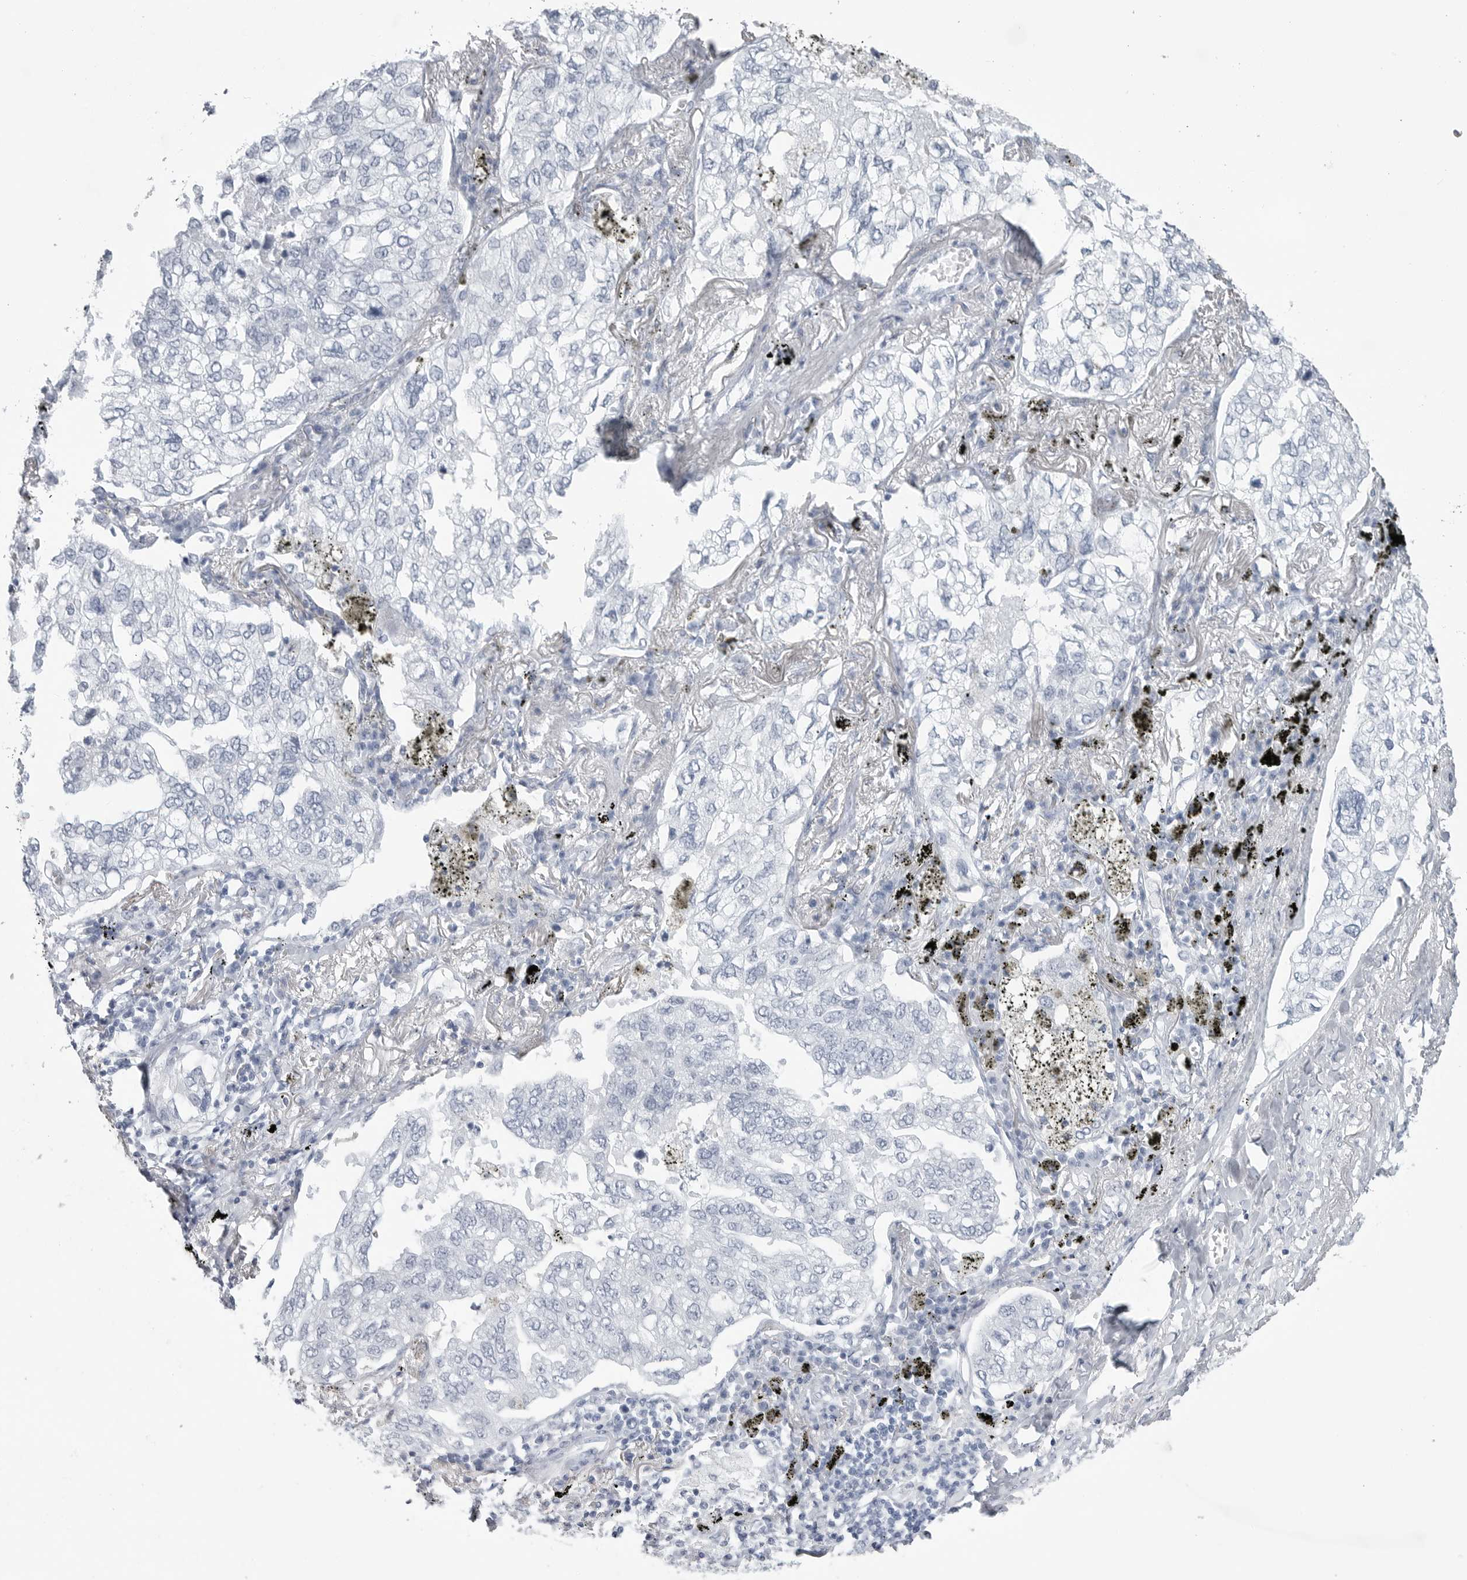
{"staining": {"intensity": "negative", "quantity": "none", "location": "none"}, "tissue": "lung cancer", "cell_type": "Tumor cells", "image_type": "cancer", "snomed": [{"axis": "morphology", "description": "Adenocarcinoma, NOS"}, {"axis": "topography", "description": "Lung"}], "caption": "Immunohistochemical staining of lung cancer (adenocarcinoma) reveals no significant expression in tumor cells.", "gene": "CSH1", "patient": {"sex": "male", "age": 65}}